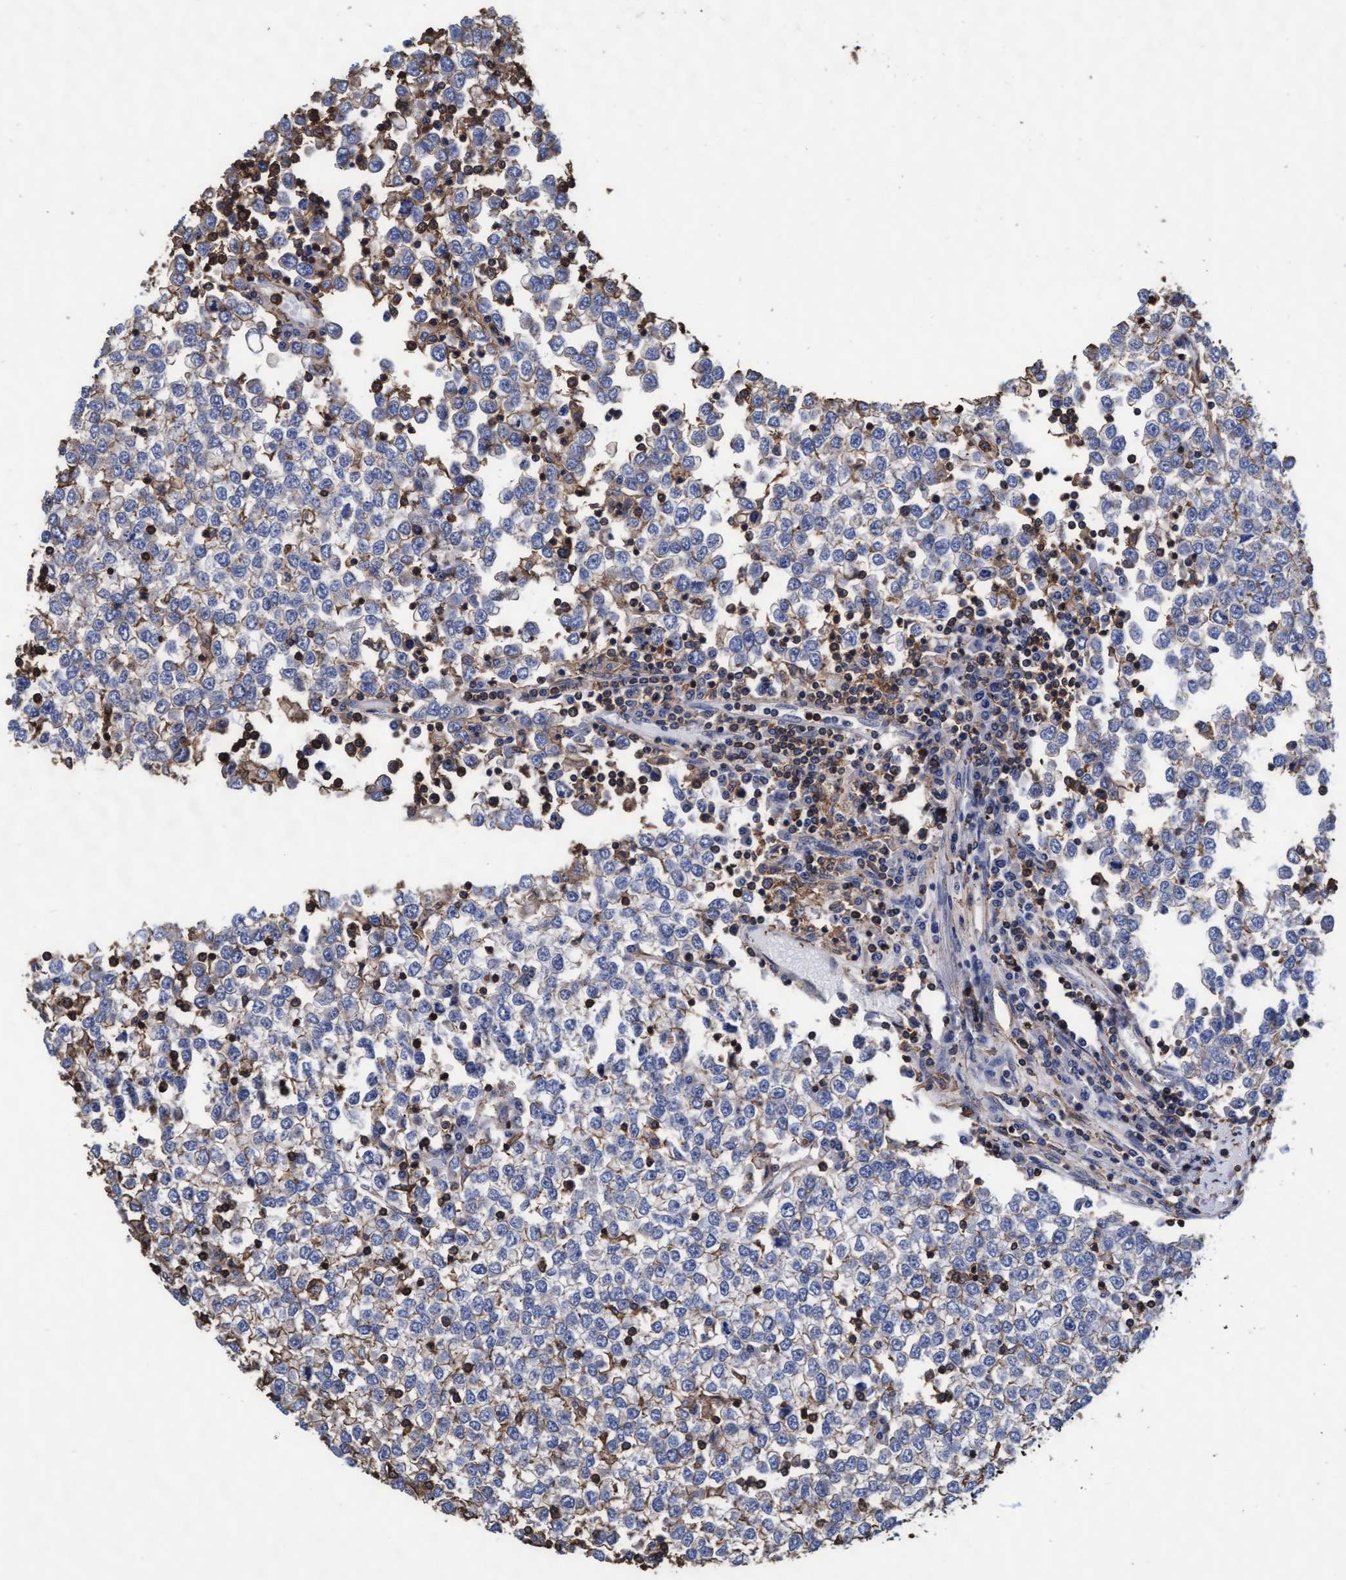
{"staining": {"intensity": "weak", "quantity": "<25%", "location": "cytoplasmic/membranous"}, "tissue": "testis cancer", "cell_type": "Tumor cells", "image_type": "cancer", "snomed": [{"axis": "morphology", "description": "Seminoma, NOS"}, {"axis": "topography", "description": "Testis"}], "caption": "Photomicrograph shows no protein positivity in tumor cells of testis cancer (seminoma) tissue.", "gene": "GRHPR", "patient": {"sex": "male", "age": 65}}